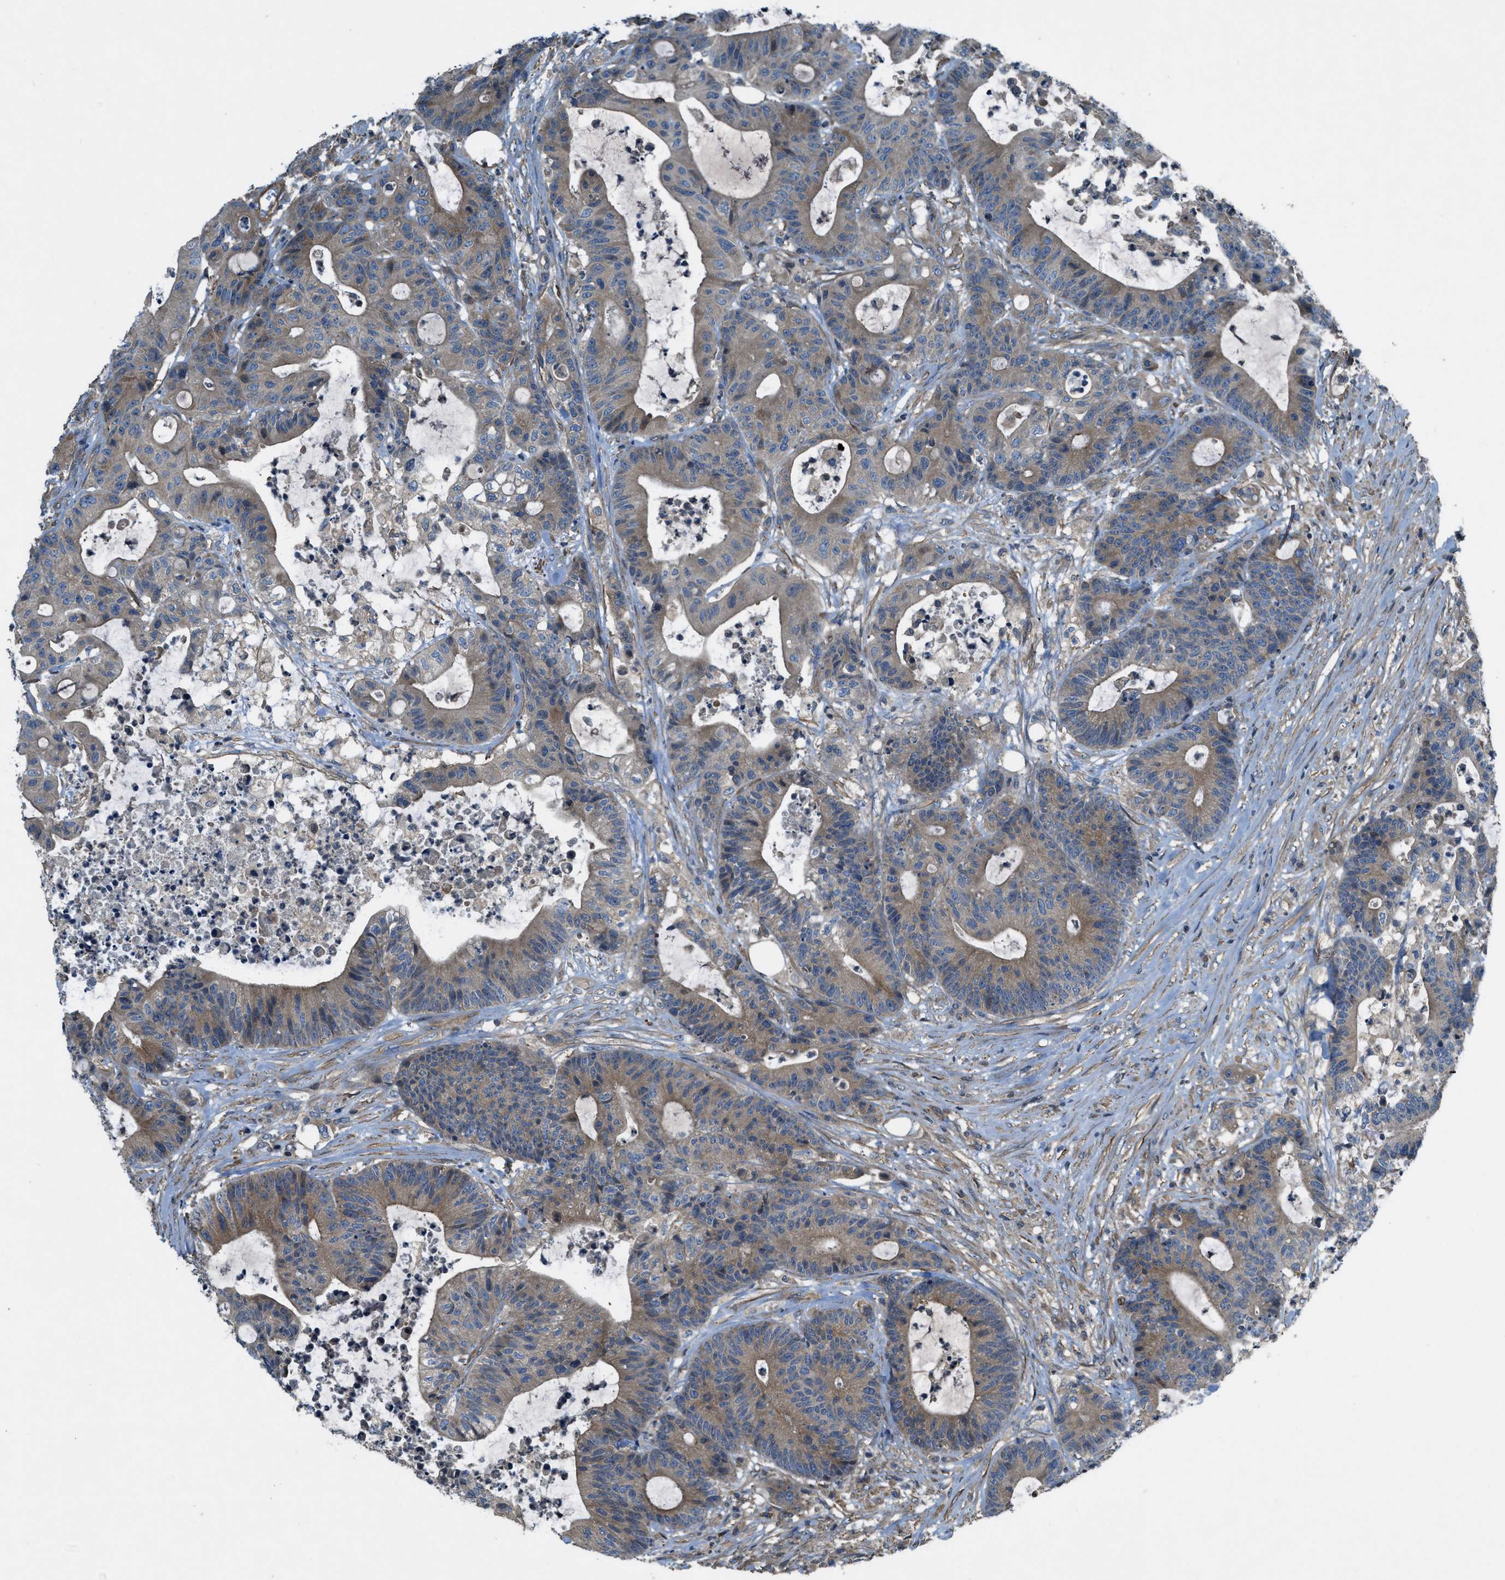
{"staining": {"intensity": "moderate", "quantity": ">75%", "location": "cytoplasmic/membranous"}, "tissue": "colorectal cancer", "cell_type": "Tumor cells", "image_type": "cancer", "snomed": [{"axis": "morphology", "description": "Adenocarcinoma, NOS"}, {"axis": "topography", "description": "Colon"}], "caption": "Tumor cells demonstrate moderate cytoplasmic/membranous expression in about >75% of cells in colorectal cancer.", "gene": "VEZT", "patient": {"sex": "female", "age": 84}}